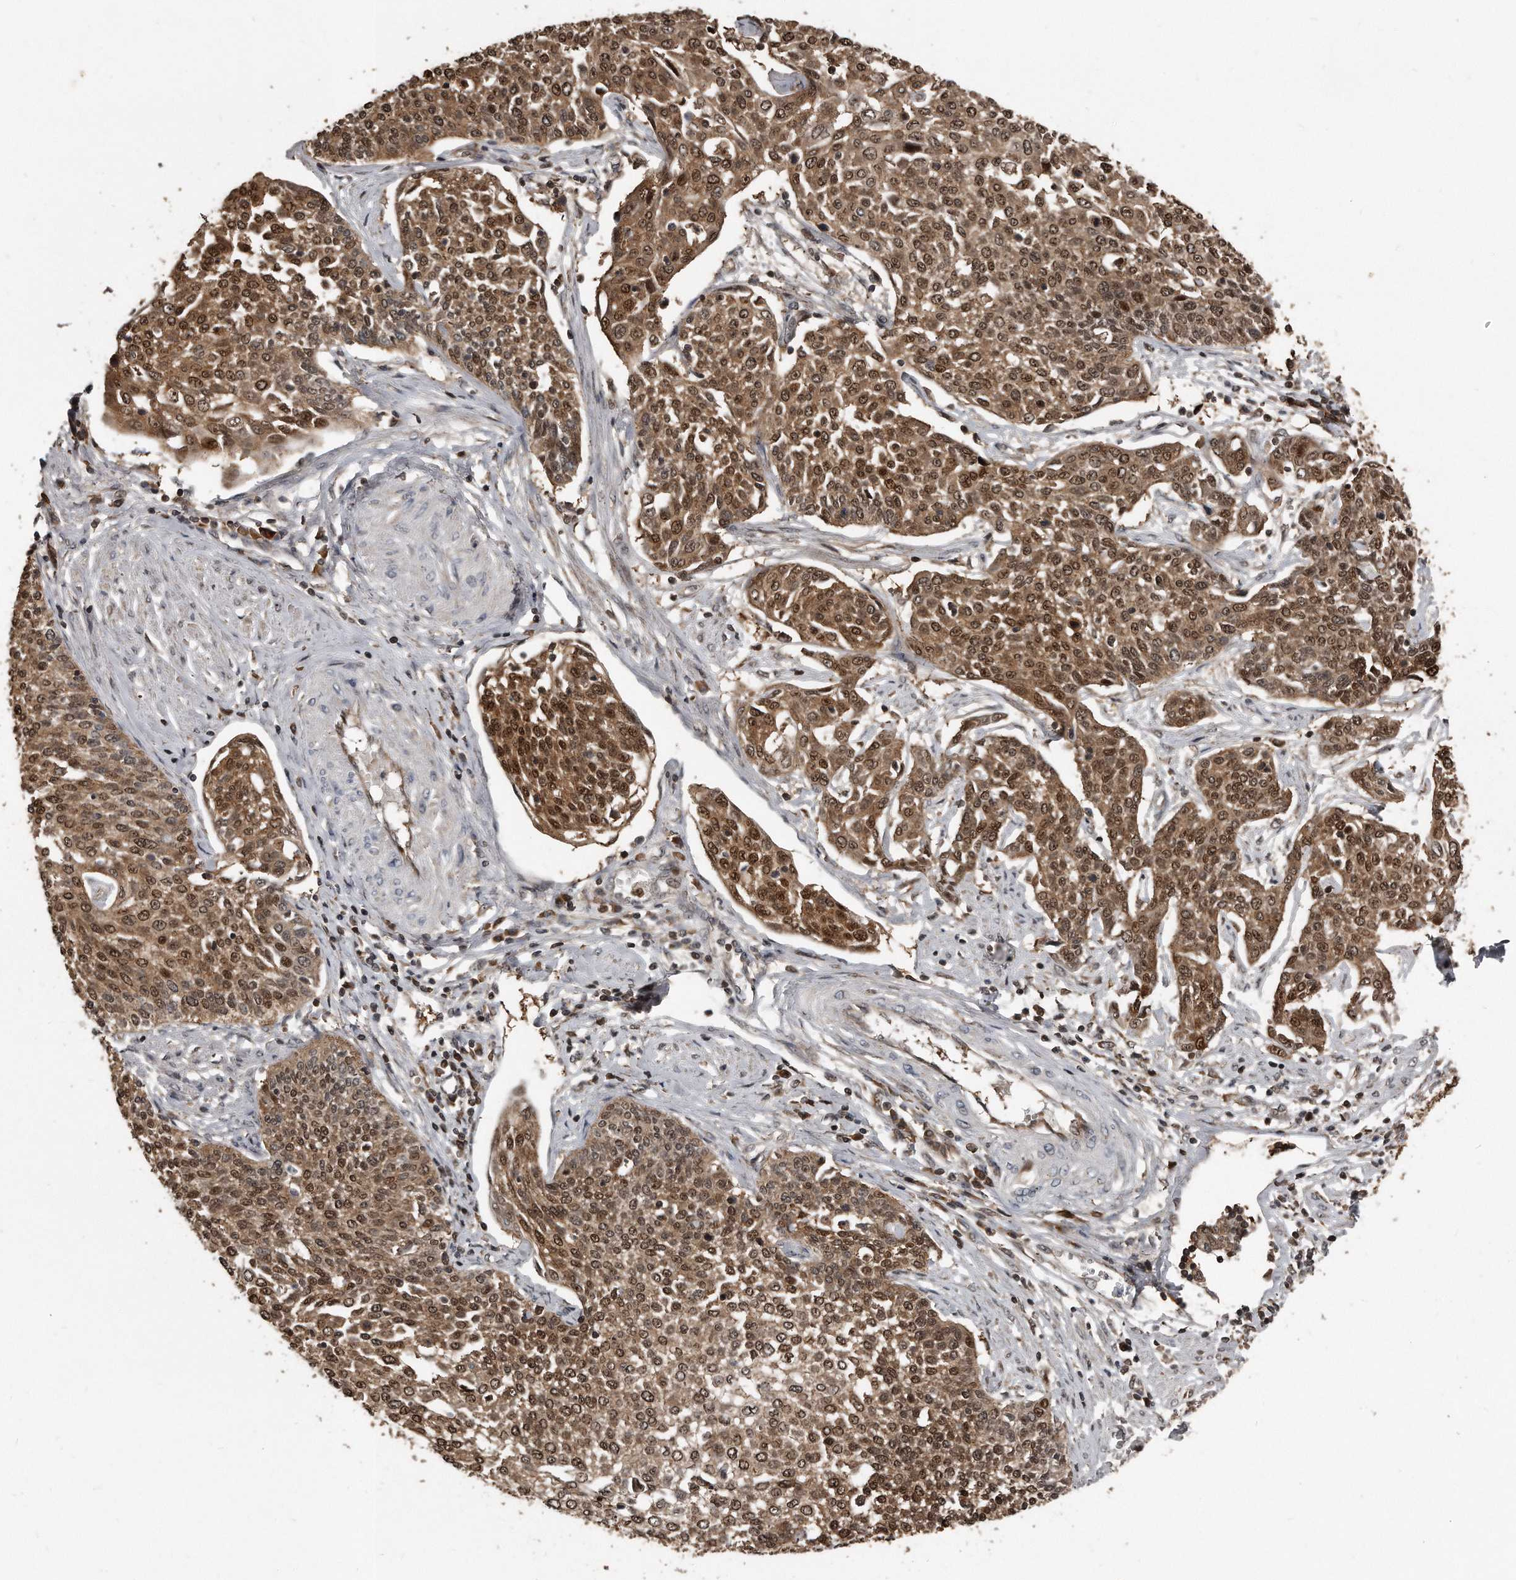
{"staining": {"intensity": "moderate", "quantity": ">75%", "location": "cytoplasmic/membranous,nuclear"}, "tissue": "cervical cancer", "cell_type": "Tumor cells", "image_type": "cancer", "snomed": [{"axis": "morphology", "description": "Squamous cell carcinoma, NOS"}, {"axis": "topography", "description": "Cervix"}], "caption": "Immunohistochemical staining of cervical squamous cell carcinoma exhibits medium levels of moderate cytoplasmic/membranous and nuclear protein staining in approximately >75% of tumor cells.", "gene": "GCH1", "patient": {"sex": "female", "age": 34}}